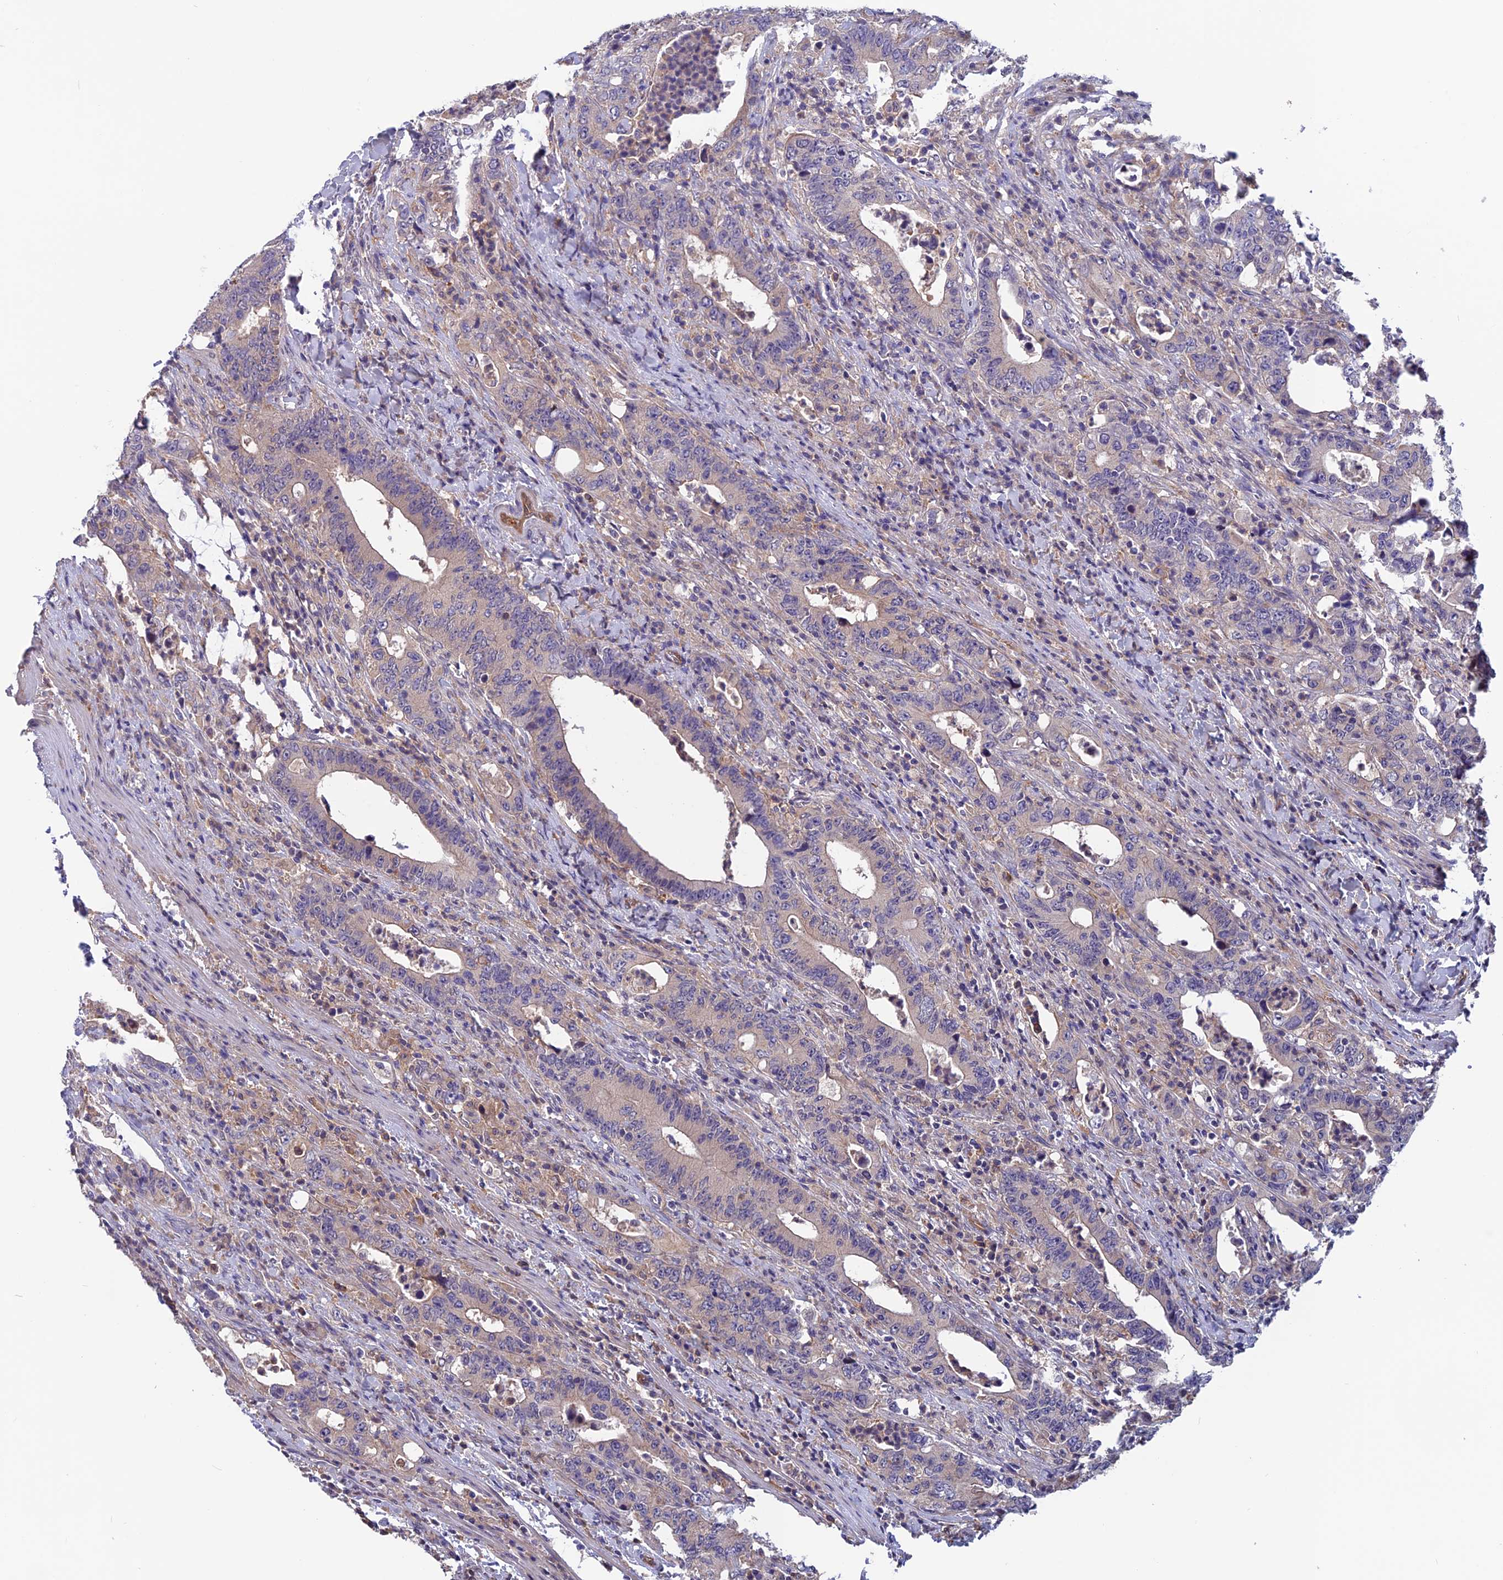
{"staining": {"intensity": "negative", "quantity": "none", "location": "none"}, "tissue": "colorectal cancer", "cell_type": "Tumor cells", "image_type": "cancer", "snomed": [{"axis": "morphology", "description": "Adenocarcinoma, NOS"}, {"axis": "topography", "description": "Colon"}], "caption": "Tumor cells show no significant protein expression in colorectal adenocarcinoma.", "gene": "MAST2", "patient": {"sex": "female", "age": 75}}